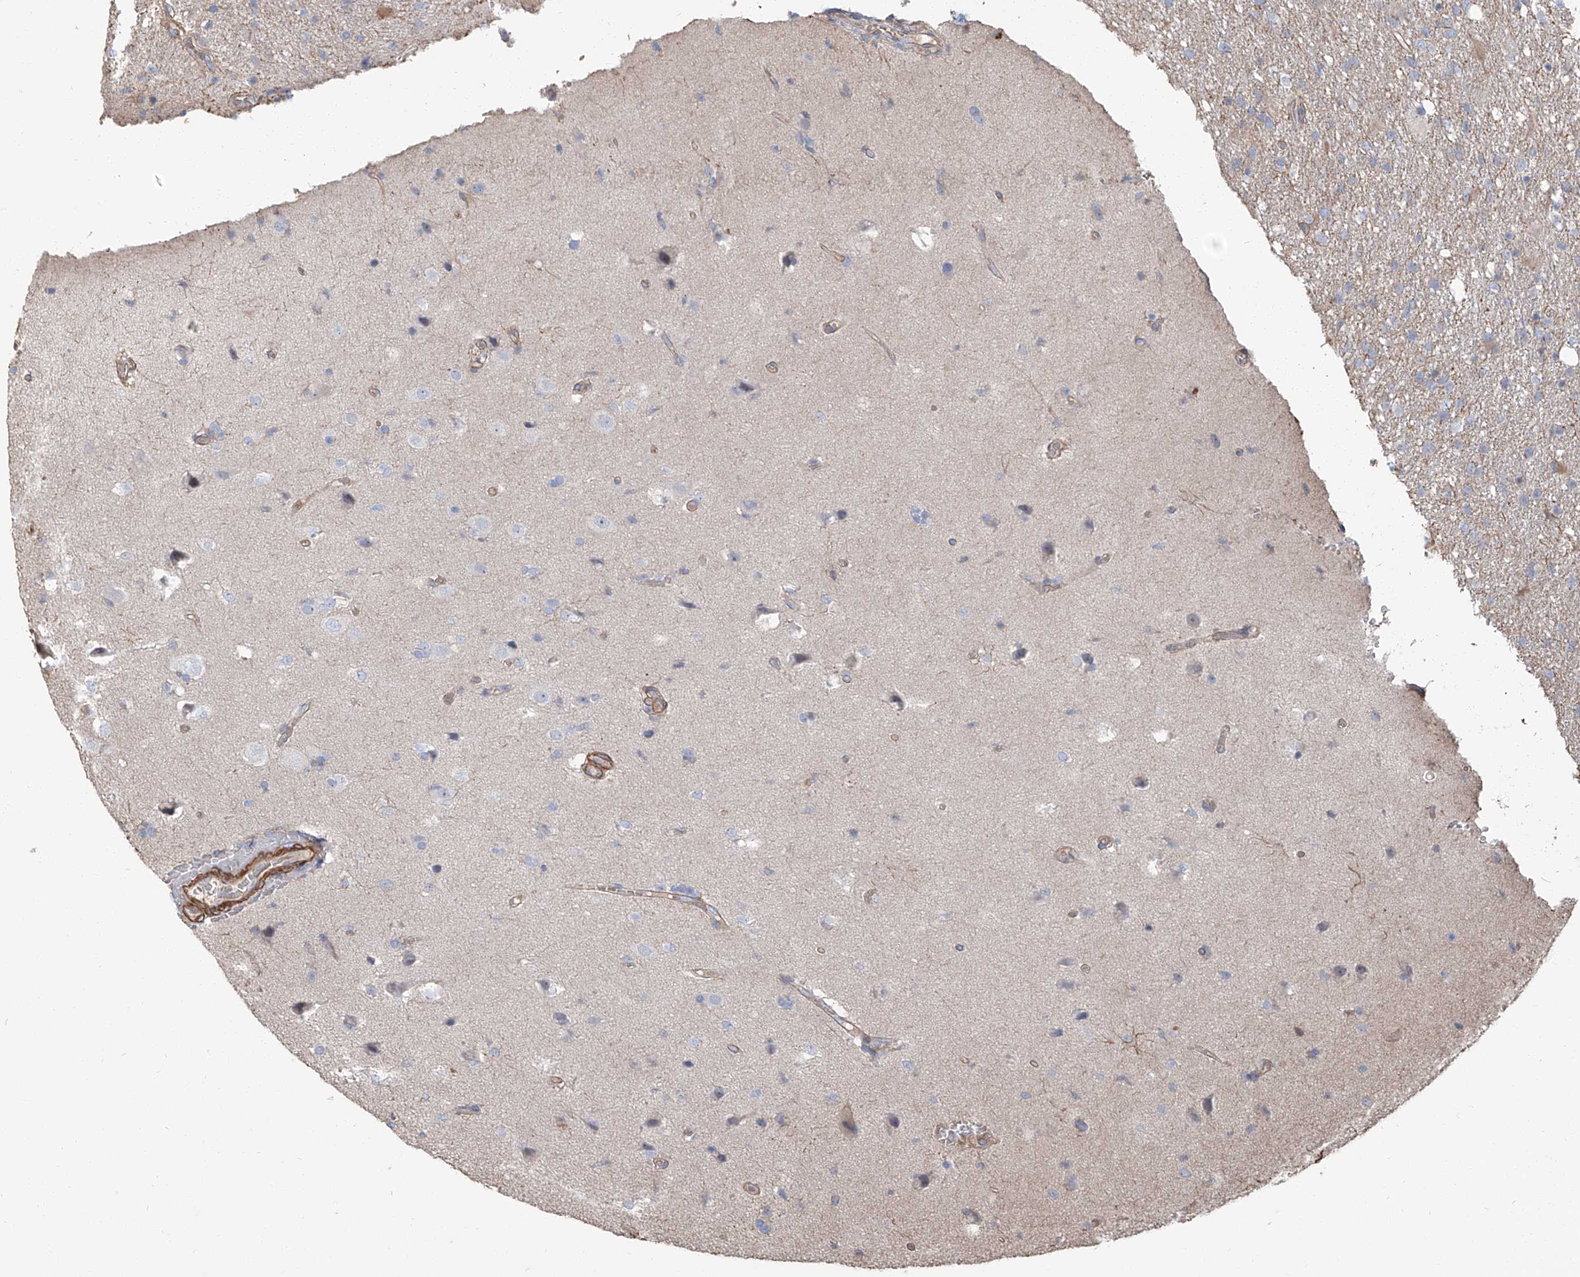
{"staining": {"intensity": "negative", "quantity": "none", "location": "none"}, "tissue": "glioma", "cell_type": "Tumor cells", "image_type": "cancer", "snomed": [{"axis": "morphology", "description": "Glioma, malignant, High grade"}, {"axis": "topography", "description": "Brain"}], "caption": "DAB (3,3'-diaminobenzidine) immunohistochemical staining of glioma exhibits no significant staining in tumor cells. (Stains: DAB IHC with hematoxylin counter stain, Microscopy: brightfield microscopy at high magnification).", "gene": "PIEZO2", "patient": {"sex": "female", "age": 57}}